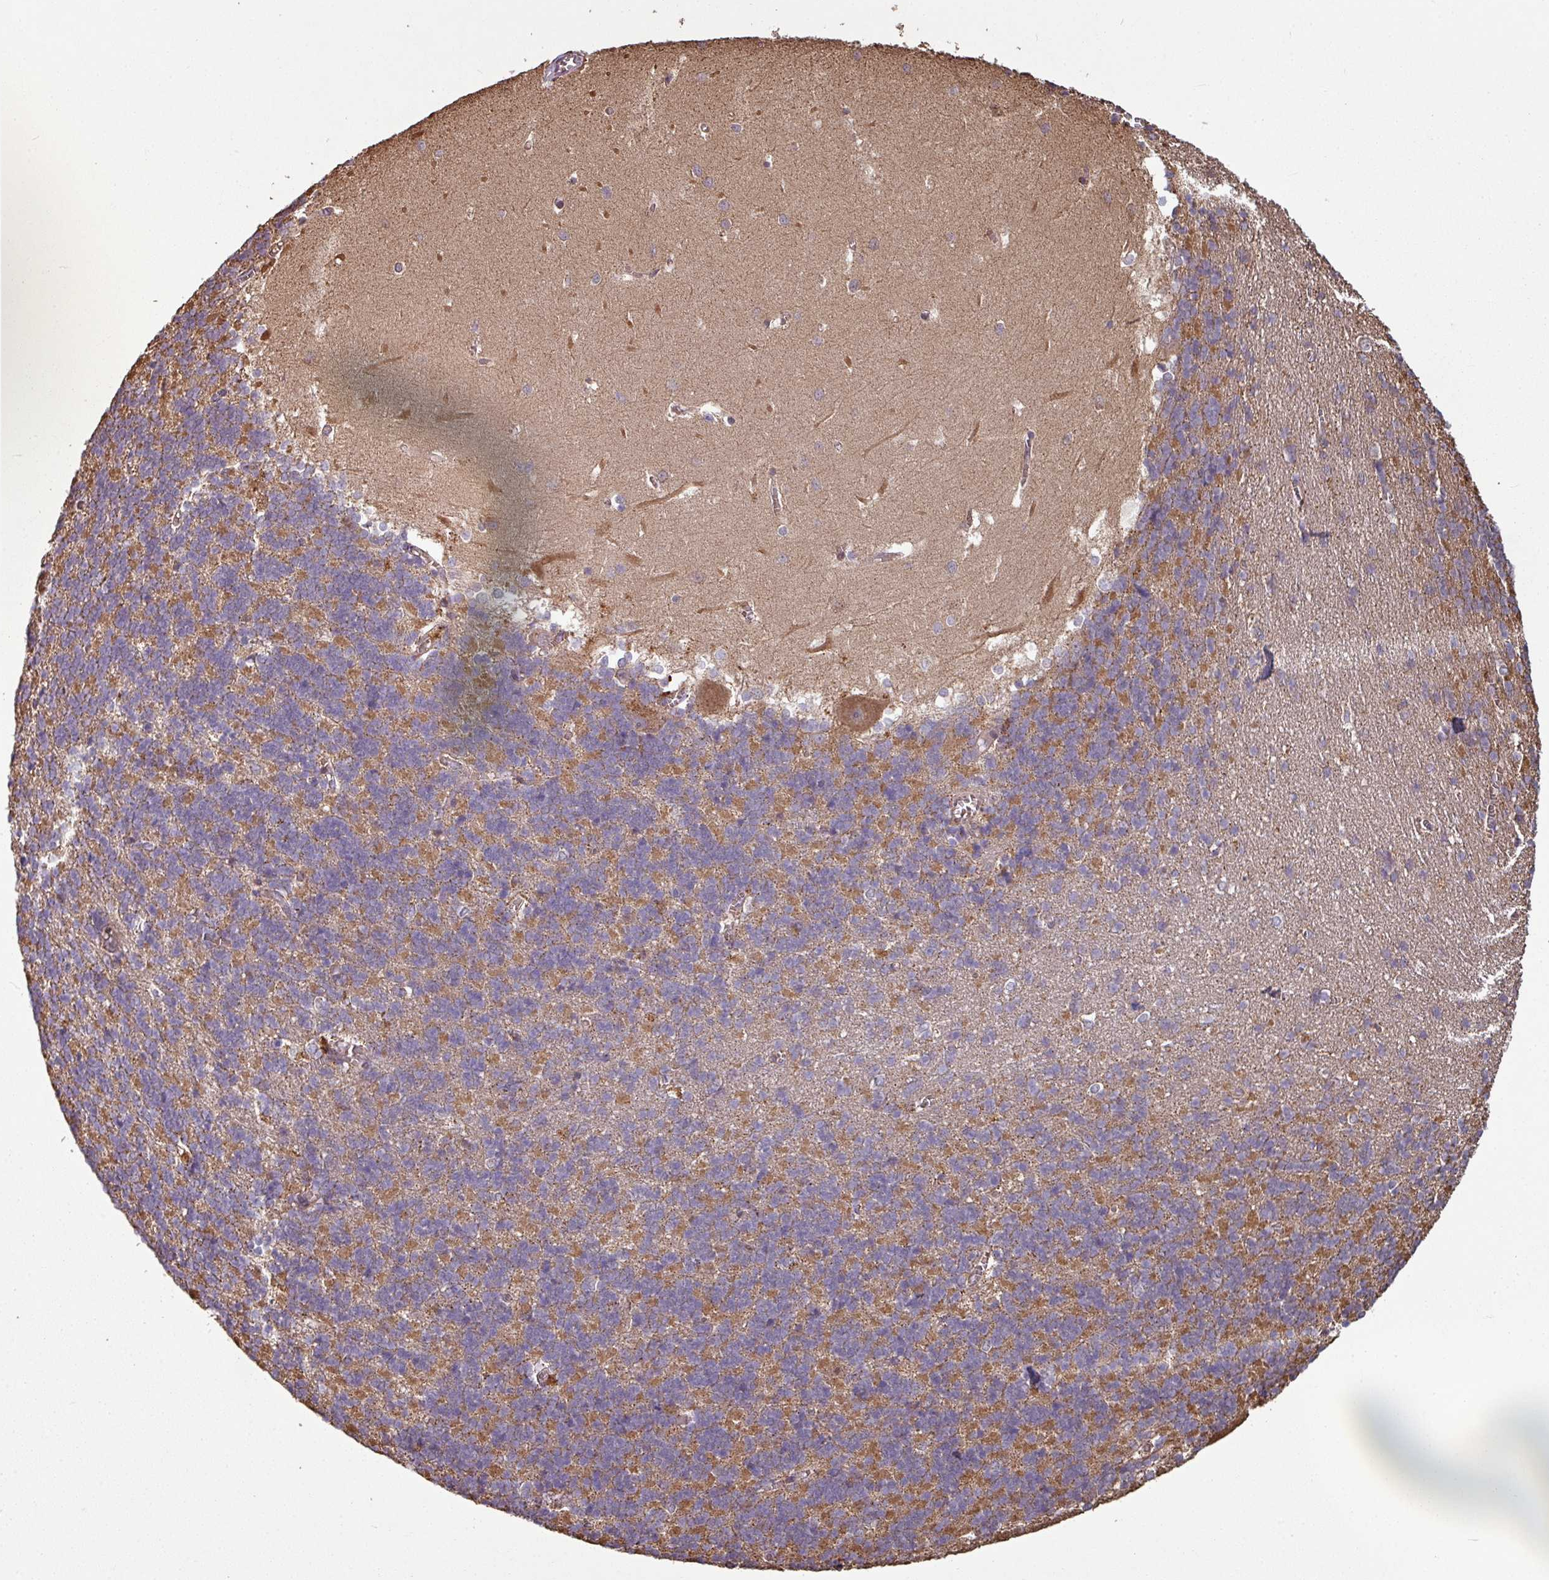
{"staining": {"intensity": "strong", "quantity": ">75%", "location": "cytoplasmic/membranous"}, "tissue": "cerebellum", "cell_type": "Cells in granular layer", "image_type": "normal", "snomed": [{"axis": "morphology", "description": "Normal tissue, NOS"}, {"axis": "topography", "description": "Cerebellum"}], "caption": "An image showing strong cytoplasmic/membranous staining in approximately >75% of cells in granular layer in unremarkable cerebellum, as visualized by brown immunohistochemical staining.", "gene": "NHSL2", "patient": {"sex": "male", "age": 37}}